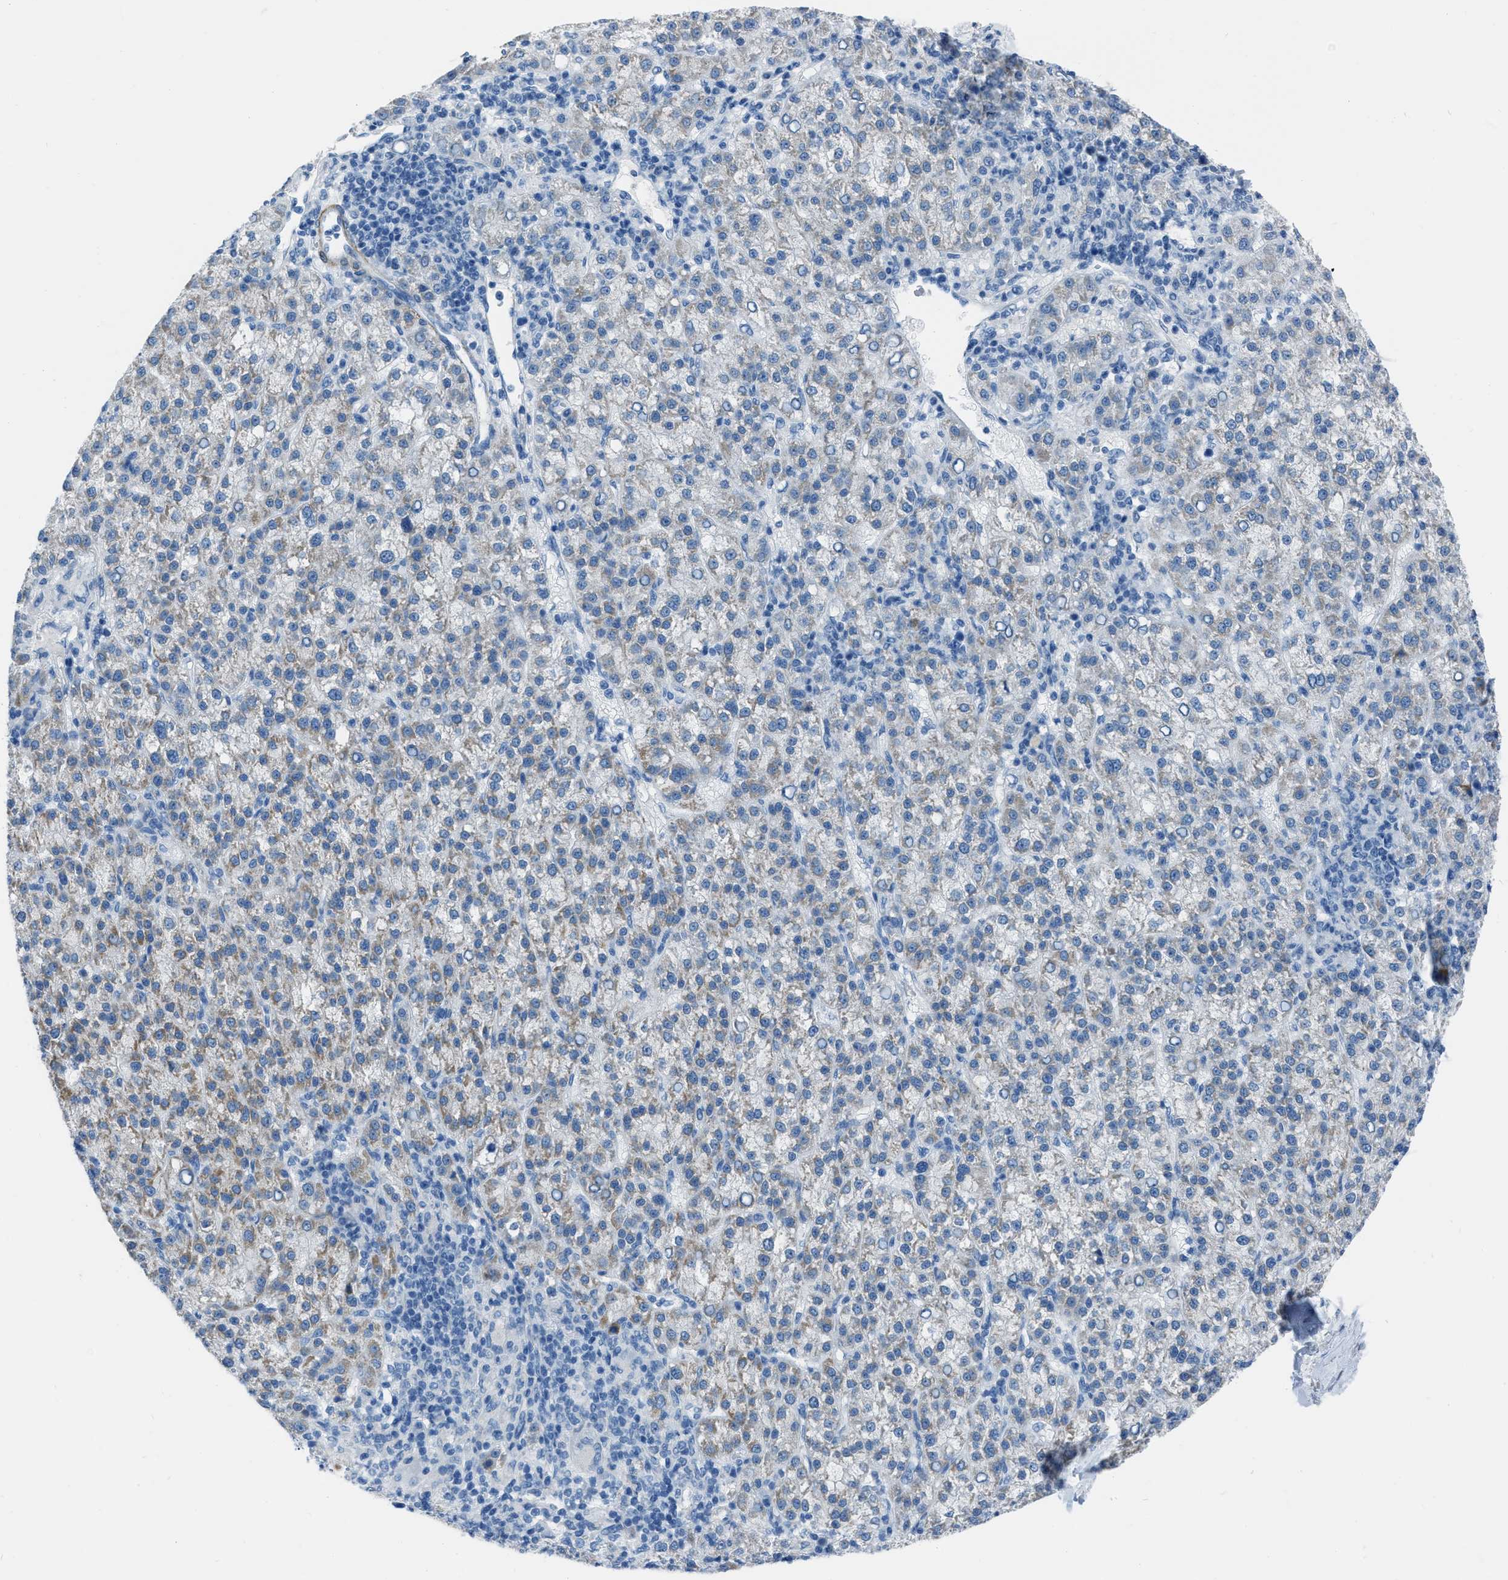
{"staining": {"intensity": "weak", "quantity": "25%-75%", "location": "cytoplasmic/membranous"}, "tissue": "liver cancer", "cell_type": "Tumor cells", "image_type": "cancer", "snomed": [{"axis": "morphology", "description": "Carcinoma, Hepatocellular, NOS"}, {"axis": "topography", "description": "Liver"}], "caption": "Immunohistochemical staining of liver cancer displays weak cytoplasmic/membranous protein expression in about 25%-75% of tumor cells.", "gene": "SPATC1L", "patient": {"sex": "female", "age": 58}}